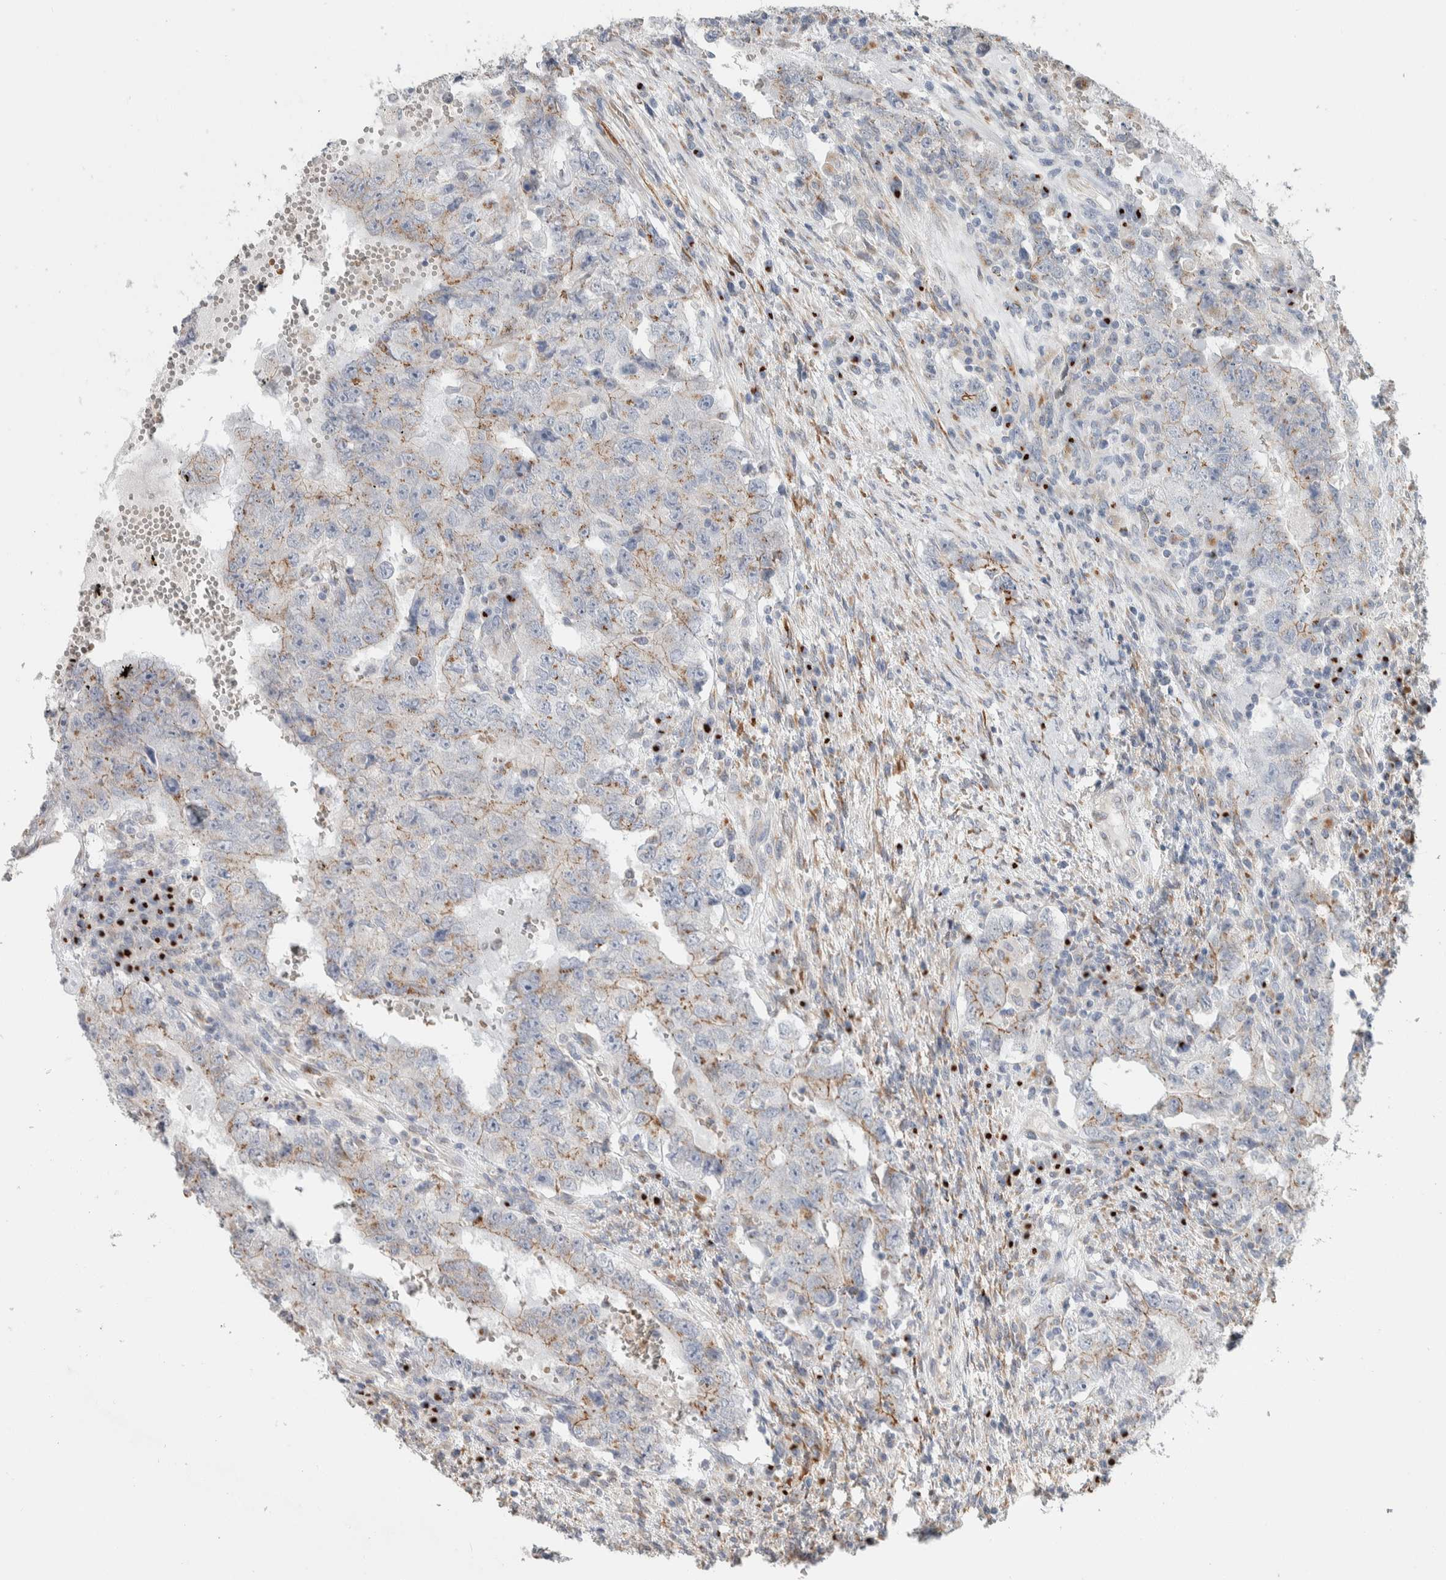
{"staining": {"intensity": "weak", "quantity": "25%-75%", "location": "cytoplasmic/membranous"}, "tissue": "testis cancer", "cell_type": "Tumor cells", "image_type": "cancer", "snomed": [{"axis": "morphology", "description": "Carcinoma, Embryonal, NOS"}, {"axis": "topography", "description": "Testis"}], "caption": "A low amount of weak cytoplasmic/membranous staining is present in about 25%-75% of tumor cells in testis cancer (embryonal carcinoma) tissue.", "gene": "SLC38A10", "patient": {"sex": "male", "age": 26}}